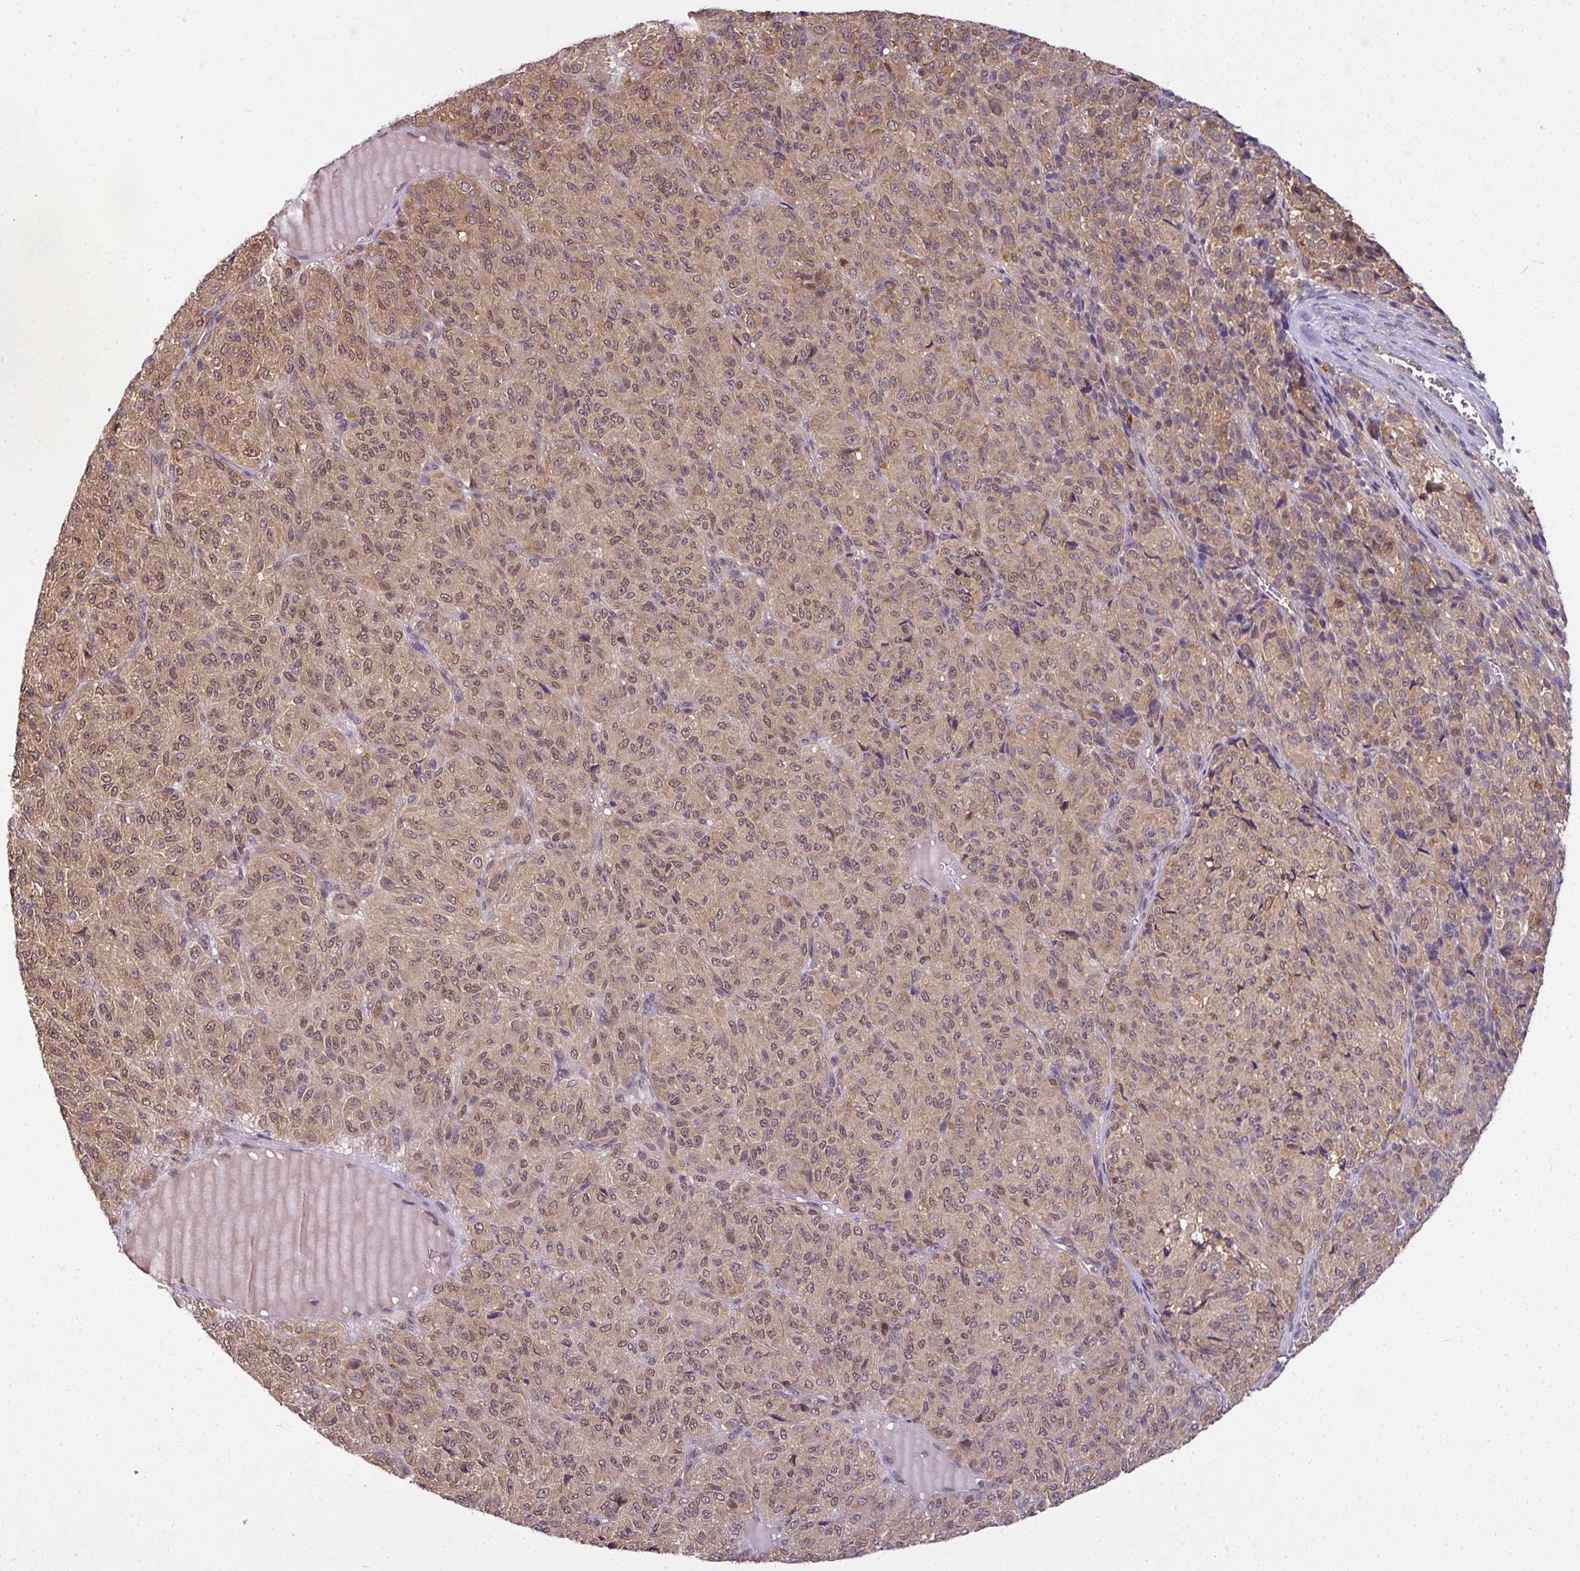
{"staining": {"intensity": "moderate", "quantity": ">75%", "location": "cytoplasmic/membranous,nuclear"}, "tissue": "melanoma", "cell_type": "Tumor cells", "image_type": "cancer", "snomed": [{"axis": "morphology", "description": "Malignant melanoma, Metastatic site"}, {"axis": "topography", "description": "Brain"}], "caption": "Protein staining exhibits moderate cytoplasmic/membranous and nuclear expression in about >75% of tumor cells in melanoma.", "gene": "RBM4B", "patient": {"sex": "female", "age": 56}}